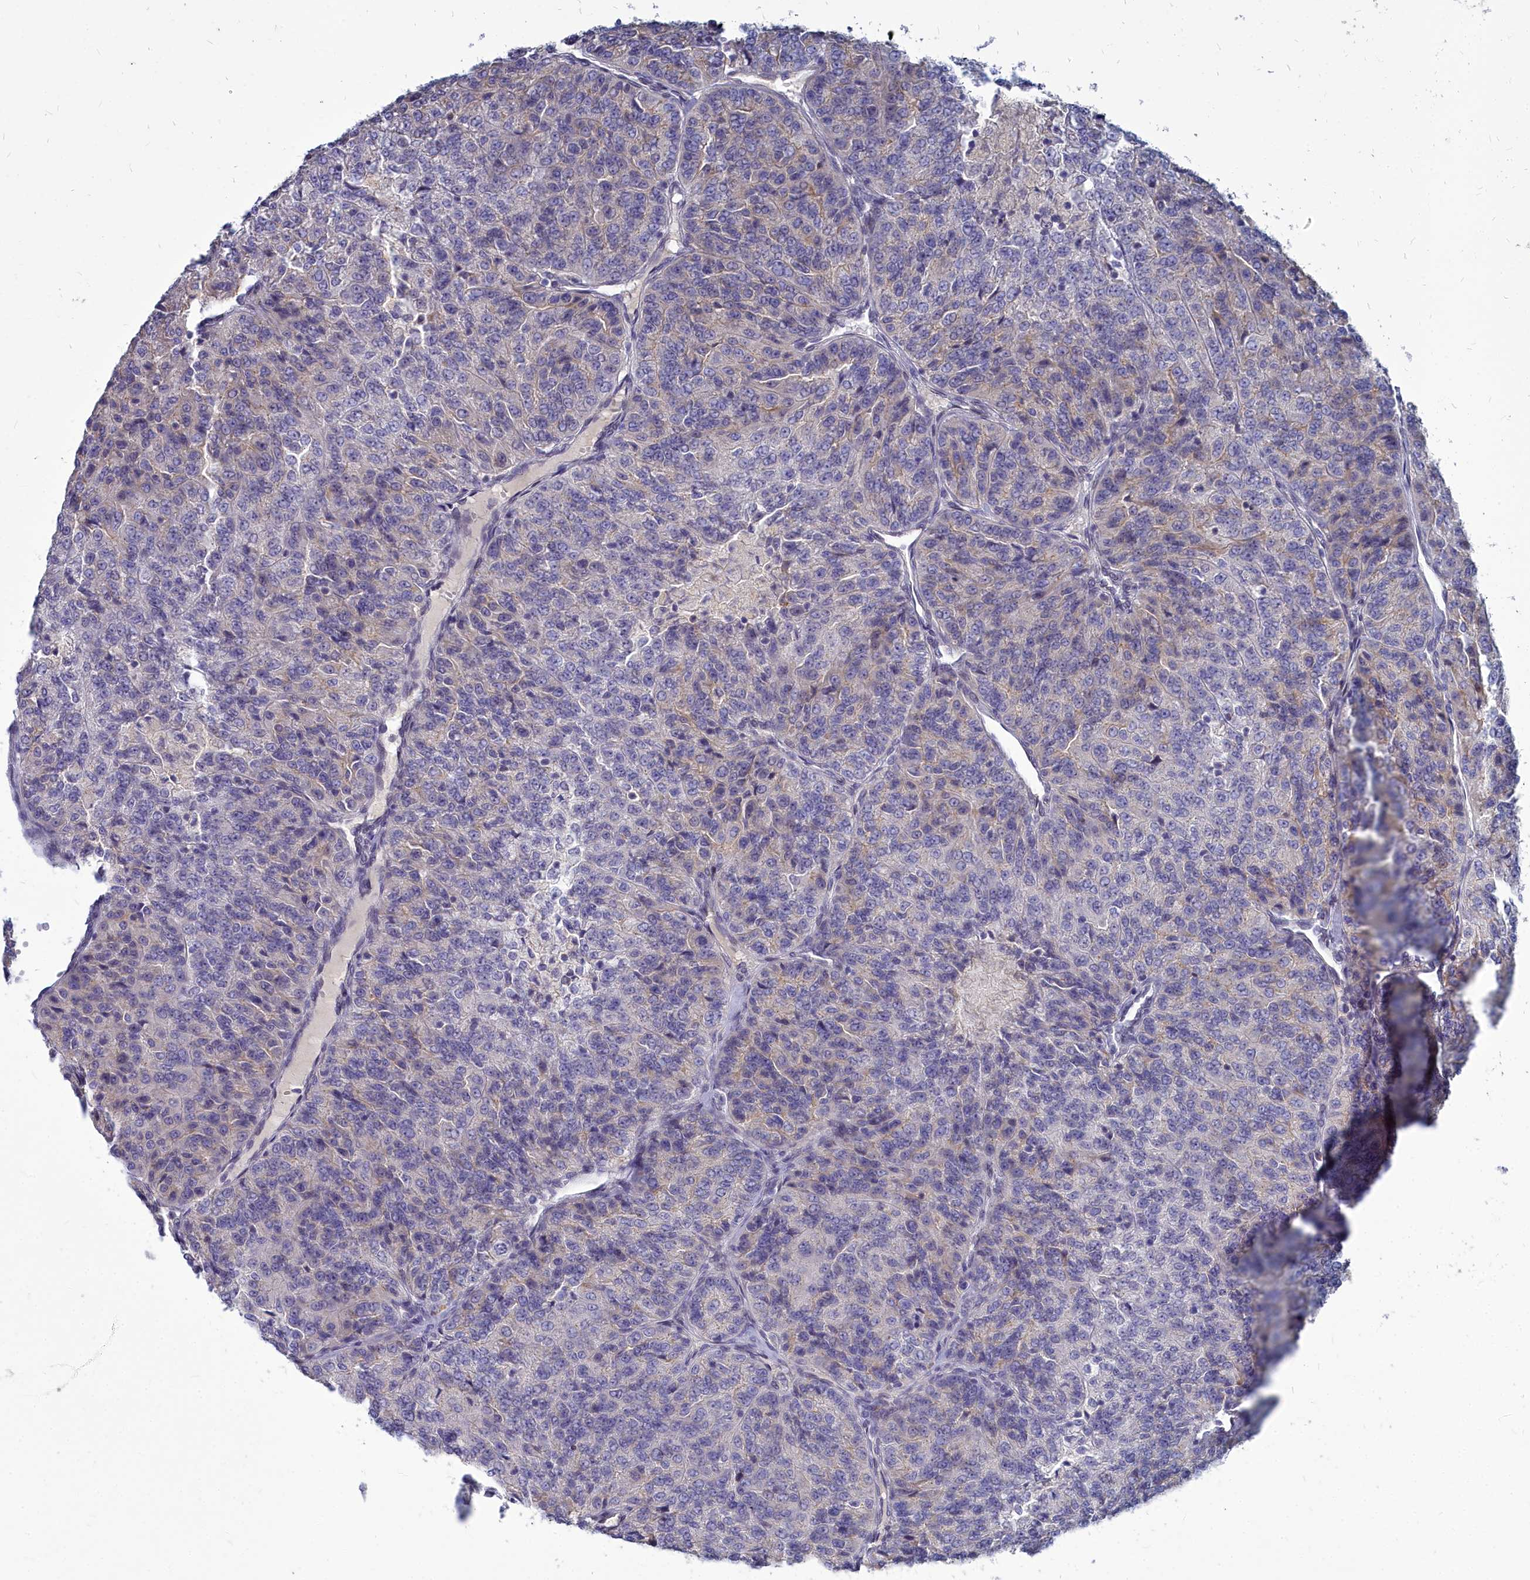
{"staining": {"intensity": "weak", "quantity": "<25%", "location": "cytoplasmic/membranous"}, "tissue": "renal cancer", "cell_type": "Tumor cells", "image_type": "cancer", "snomed": [{"axis": "morphology", "description": "Adenocarcinoma, NOS"}, {"axis": "topography", "description": "Kidney"}], "caption": "A high-resolution image shows immunohistochemistry staining of adenocarcinoma (renal), which shows no significant staining in tumor cells.", "gene": "NOXA1", "patient": {"sex": "female", "age": 63}}